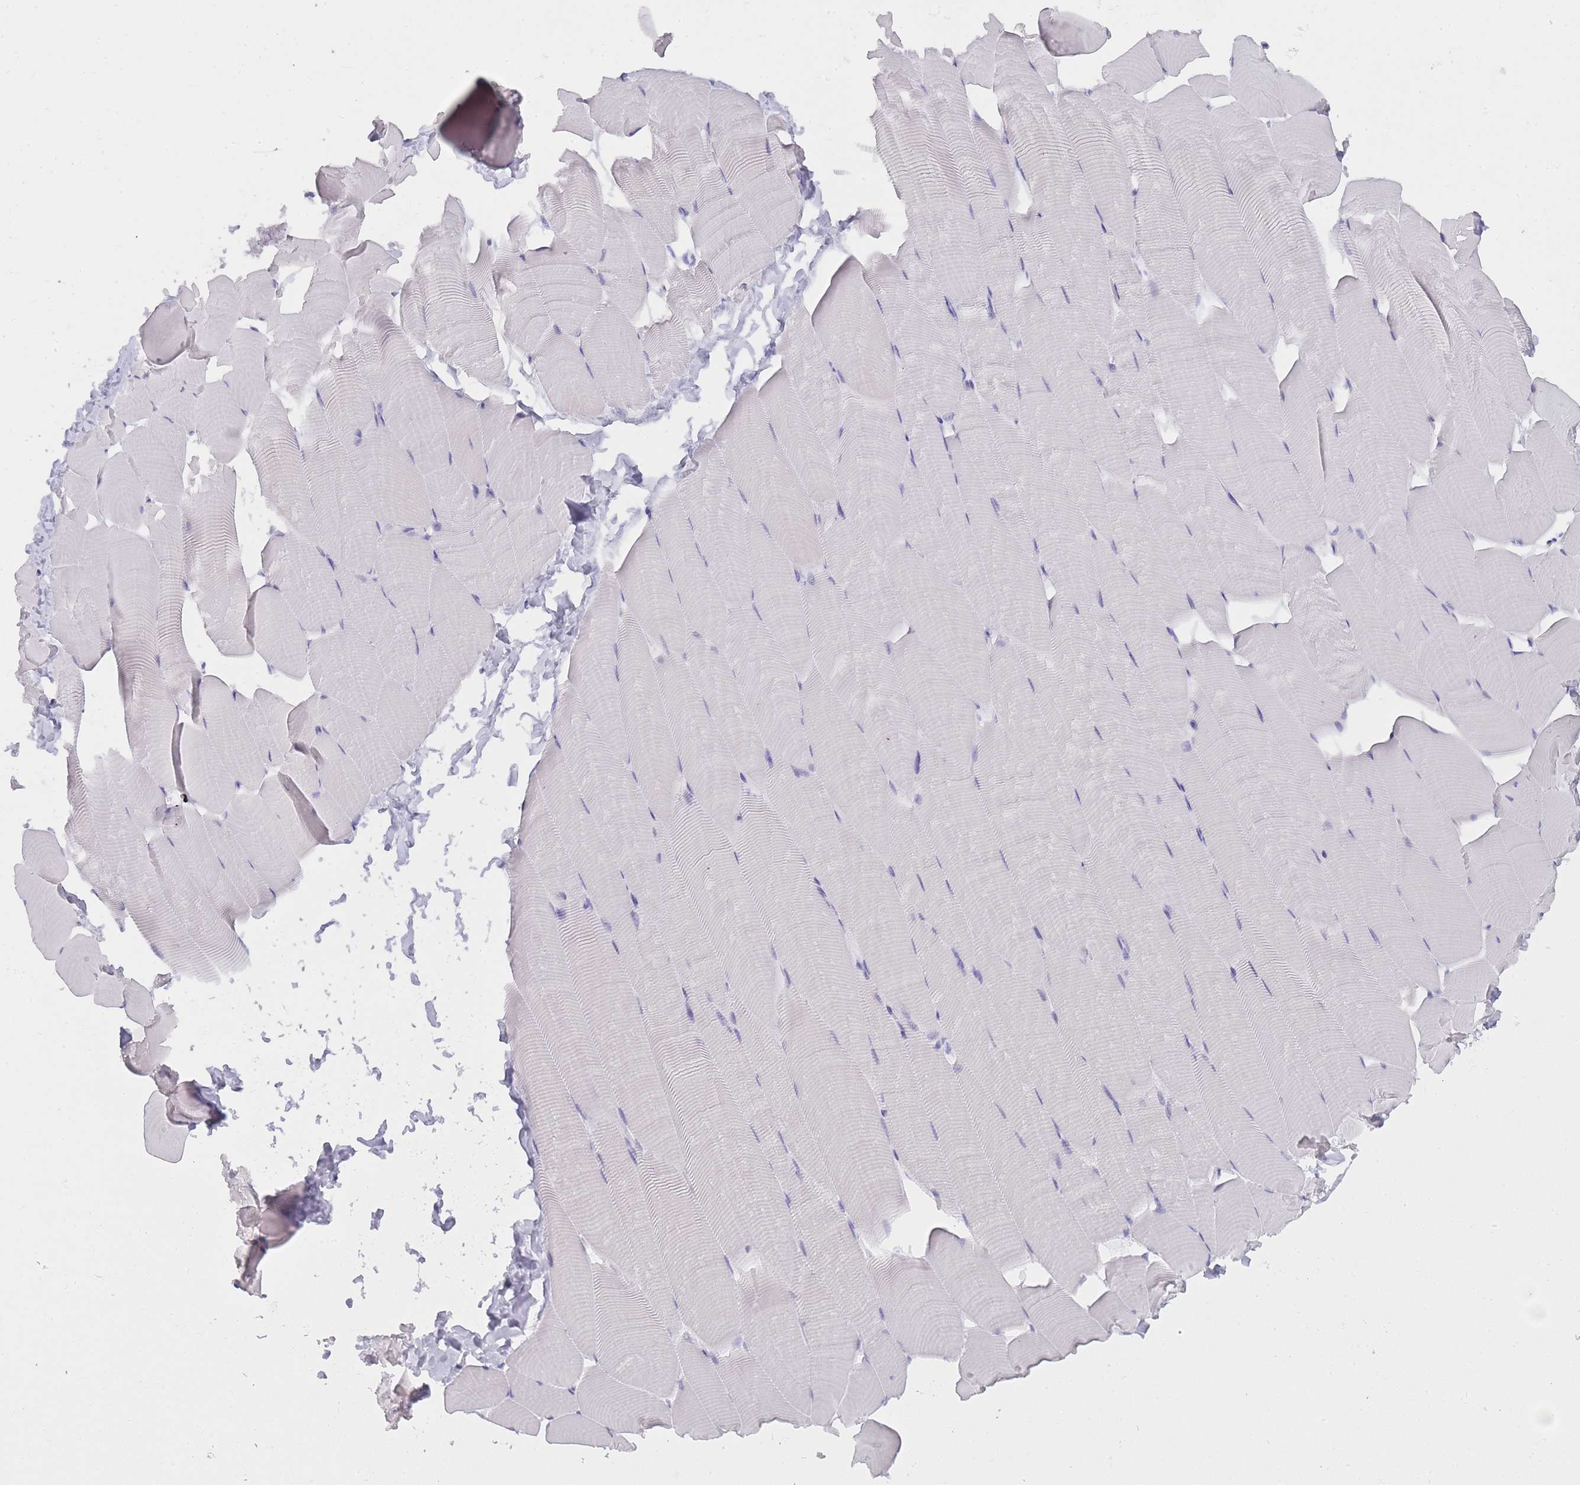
{"staining": {"intensity": "negative", "quantity": "none", "location": "none"}, "tissue": "skeletal muscle", "cell_type": "Myocytes", "image_type": "normal", "snomed": [{"axis": "morphology", "description": "Normal tissue, NOS"}, {"axis": "topography", "description": "Skeletal muscle"}], "caption": "Myocytes show no significant positivity in normal skeletal muscle. (DAB immunohistochemistry (IHC) visualized using brightfield microscopy, high magnification).", "gene": "TCP11X1", "patient": {"sex": "male", "age": 25}}